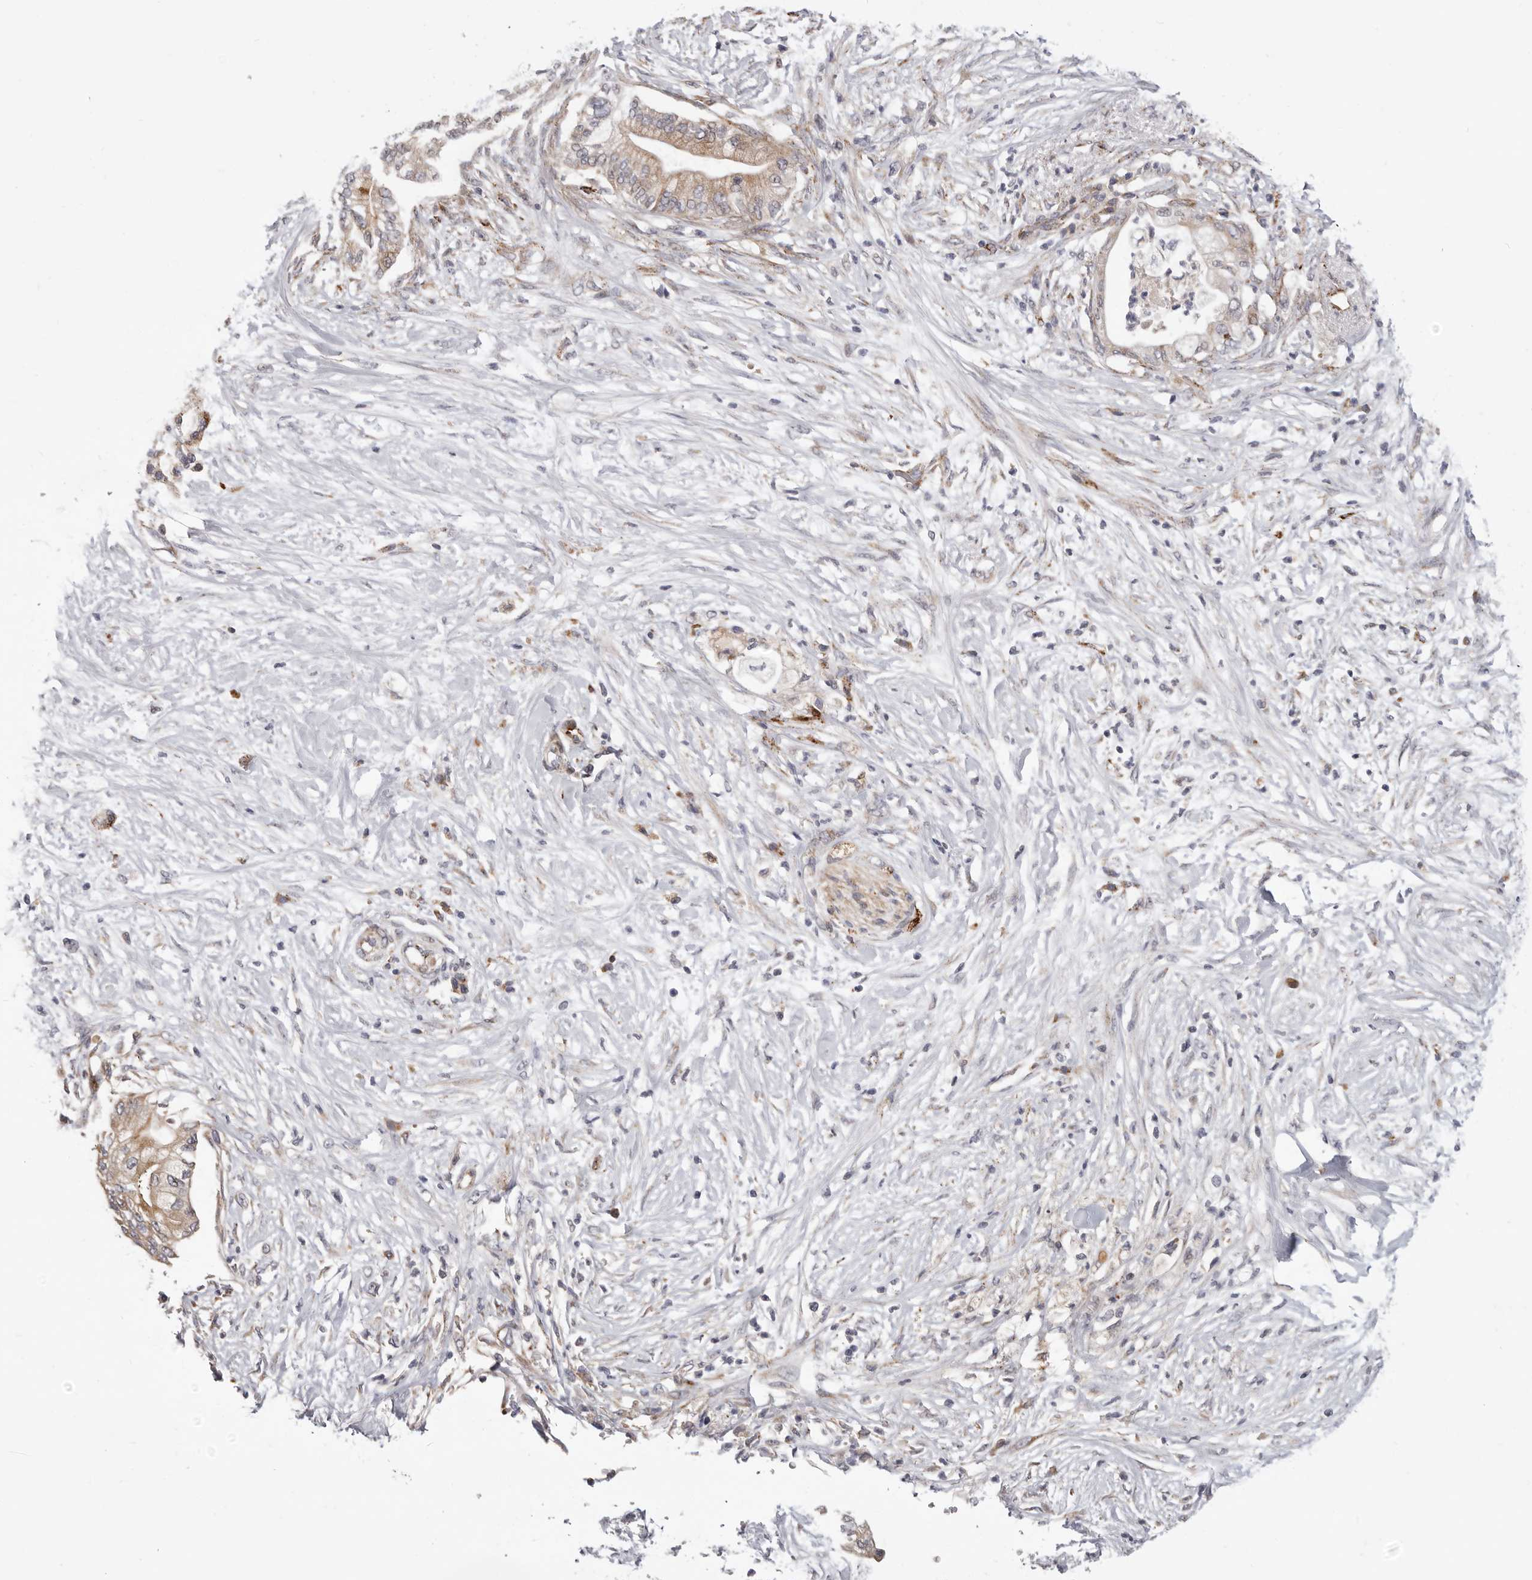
{"staining": {"intensity": "weak", "quantity": ">75%", "location": "cytoplasmic/membranous"}, "tissue": "pancreatic cancer", "cell_type": "Tumor cells", "image_type": "cancer", "snomed": [{"axis": "morphology", "description": "Normal tissue, NOS"}, {"axis": "morphology", "description": "Adenocarcinoma, NOS"}, {"axis": "topography", "description": "Pancreas"}, {"axis": "topography", "description": "Duodenum"}], "caption": "This micrograph shows pancreatic cancer (adenocarcinoma) stained with IHC to label a protein in brown. The cytoplasmic/membranous of tumor cells show weak positivity for the protein. Nuclei are counter-stained blue.", "gene": "TOR3A", "patient": {"sex": "female", "age": 60}}